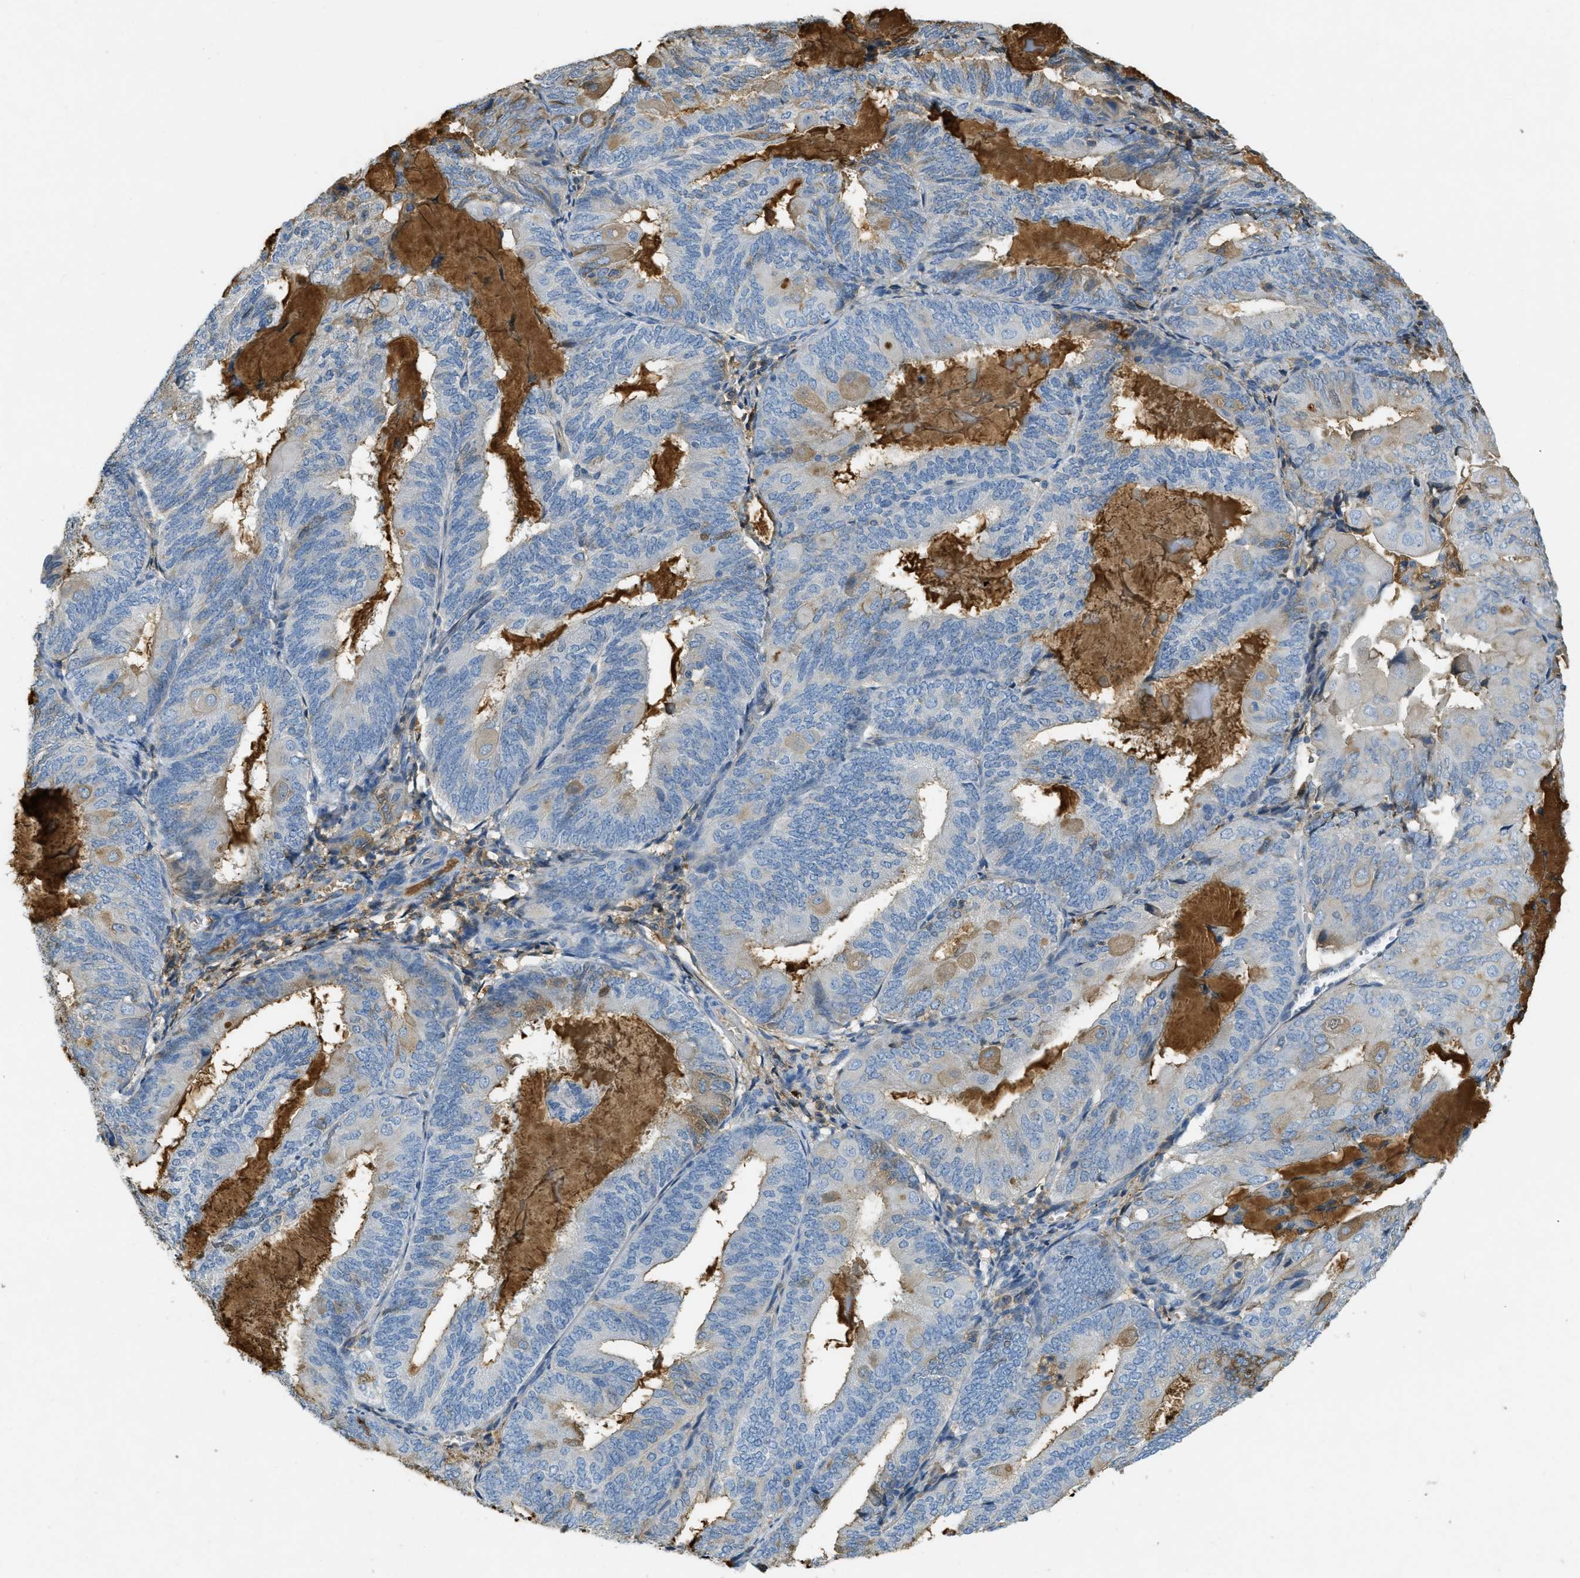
{"staining": {"intensity": "weak", "quantity": "<25%", "location": "cytoplasmic/membranous"}, "tissue": "endometrial cancer", "cell_type": "Tumor cells", "image_type": "cancer", "snomed": [{"axis": "morphology", "description": "Adenocarcinoma, NOS"}, {"axis": "topography", "description": "Endometrium"}], "caption": "Histopathology image shows no protein positivity in tumor cells of endometrial cancer tissue.", "gene": "PRTN3", "patient": {"sex": "female", "age": 81}}